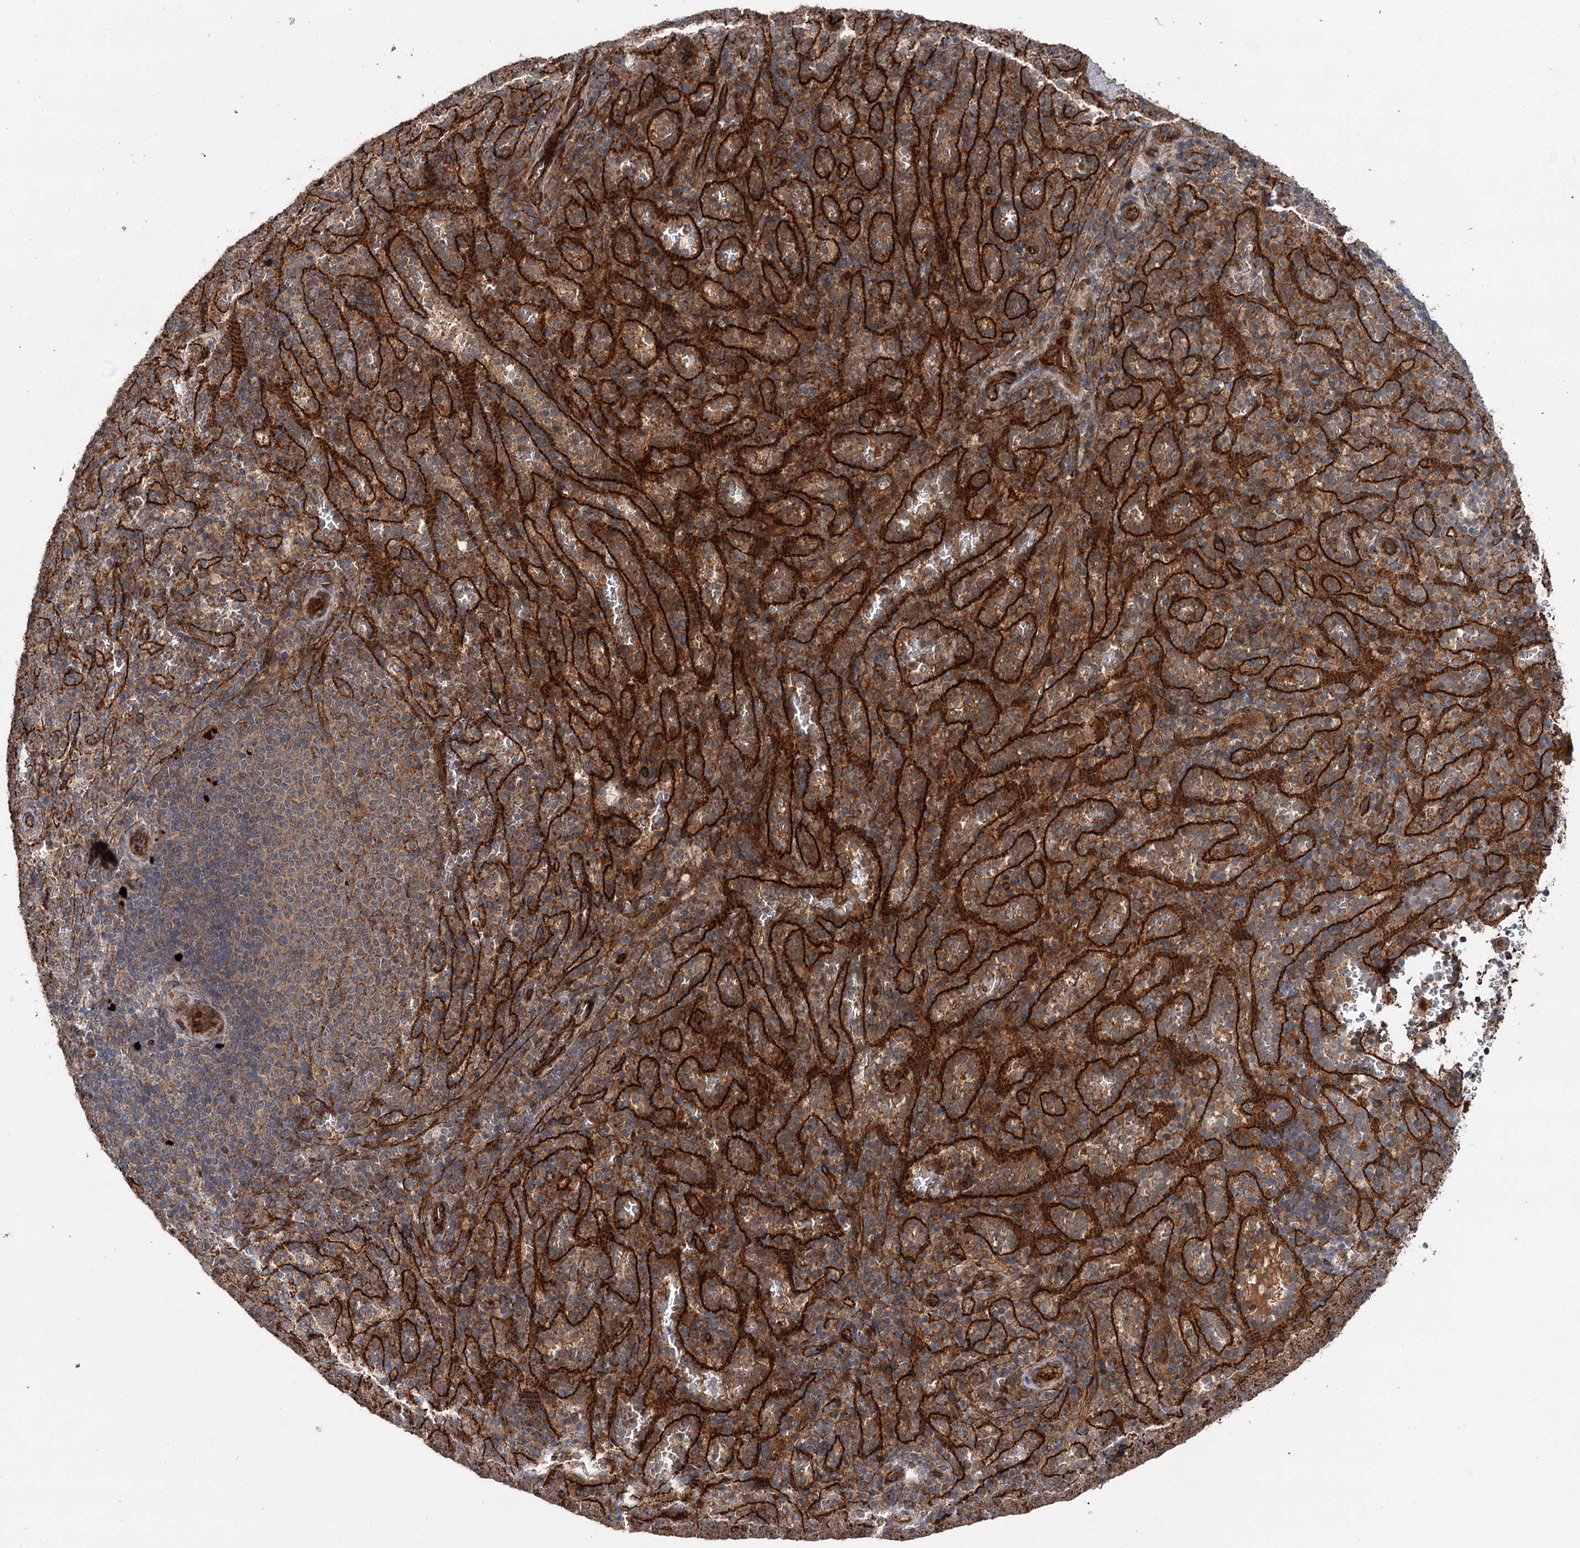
{"staining": {"intensity": "moderate", "quantity": "25%-75%", "location": "cytoplasmic/membranous"}, "tissue": "spleen", "cell_type": "Cells in red pulp", "image_type": "normal", "snomed": [{"axis": "morphology", "description": "Normal tissue, NOS"}, {"axis": "topography", "description": "Spleen"}], "caption": "A high-resolution image shows immunohistochemistry staining of benign spleen, which exhibits moderate cytoplasmic/membranous expression in approximately 25%-75% of cells in red pulp. The protein of interest is stained brown, and the nuclei are stained in blue (DAB (3,3'-diaminobenzidine) IHC with brightfield microscopy, high magnification).", "gene": "ADGRG4", "patient": {"sex": "female", "age": 21}}